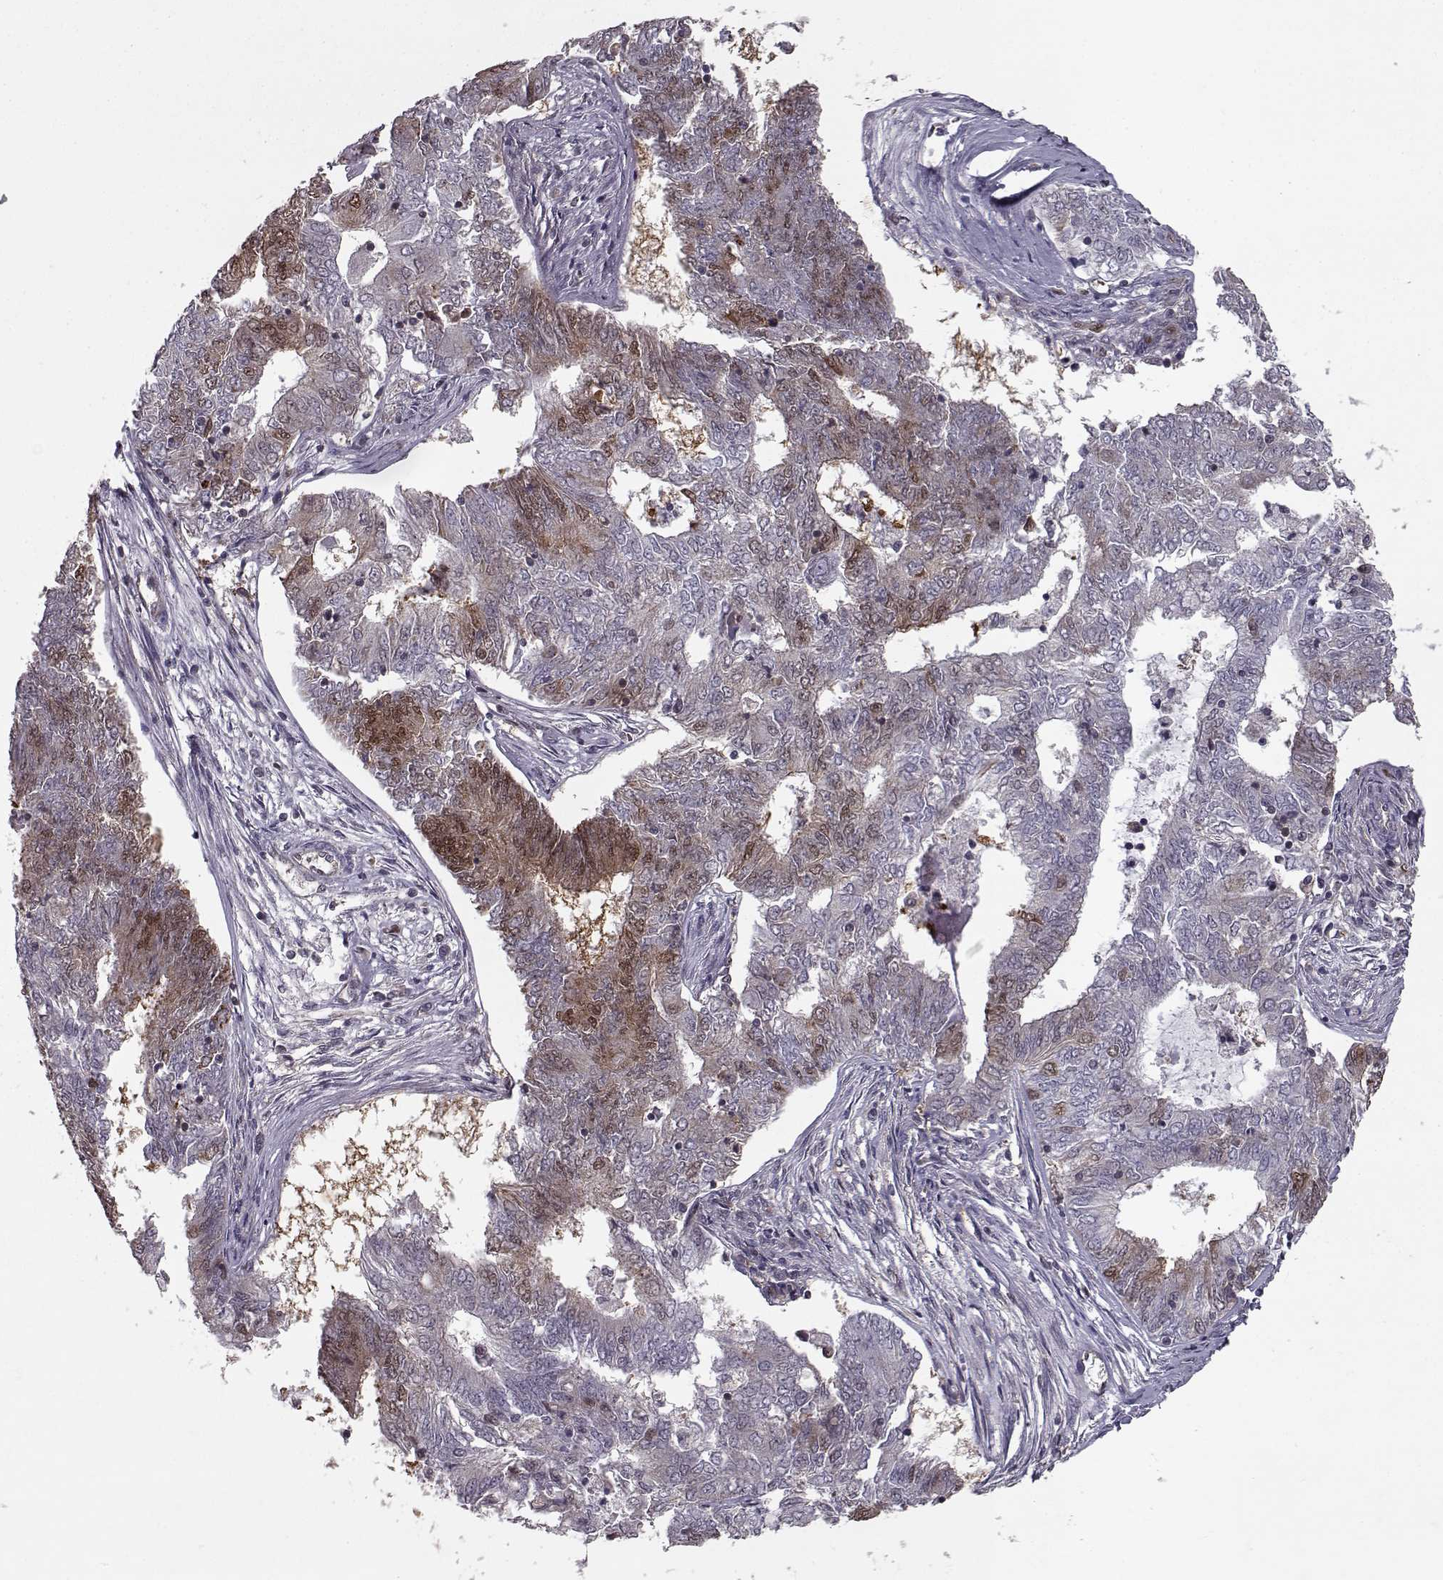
{"staining": {"intensity": "moderate", "quantity": "<25%", "location": "cytoplasmic/membranous,nuclear"}, "tissue": "endometrial cancer", "cell_type": "Tumor cells", "image_type": "cancer", "snomed": [{"axis": "morphology", "description": "Adenocarcinoma, NOS"}, {"axis": "topography", "description": "Endometrium"}], "caption": "DAB immunohistochemical staining of endometrial adenocarcinoma shows moderate cytoplasmic/membranous and nuclear protein positivity in about <25% of tumor cells. The protein of interest is stained brown, and the nuclei are stained in blue (DAB IHC with brightfield microscopy, high magnification).", "gene": "RANBP1", "patient": {"sex": "female", "age": 62}}